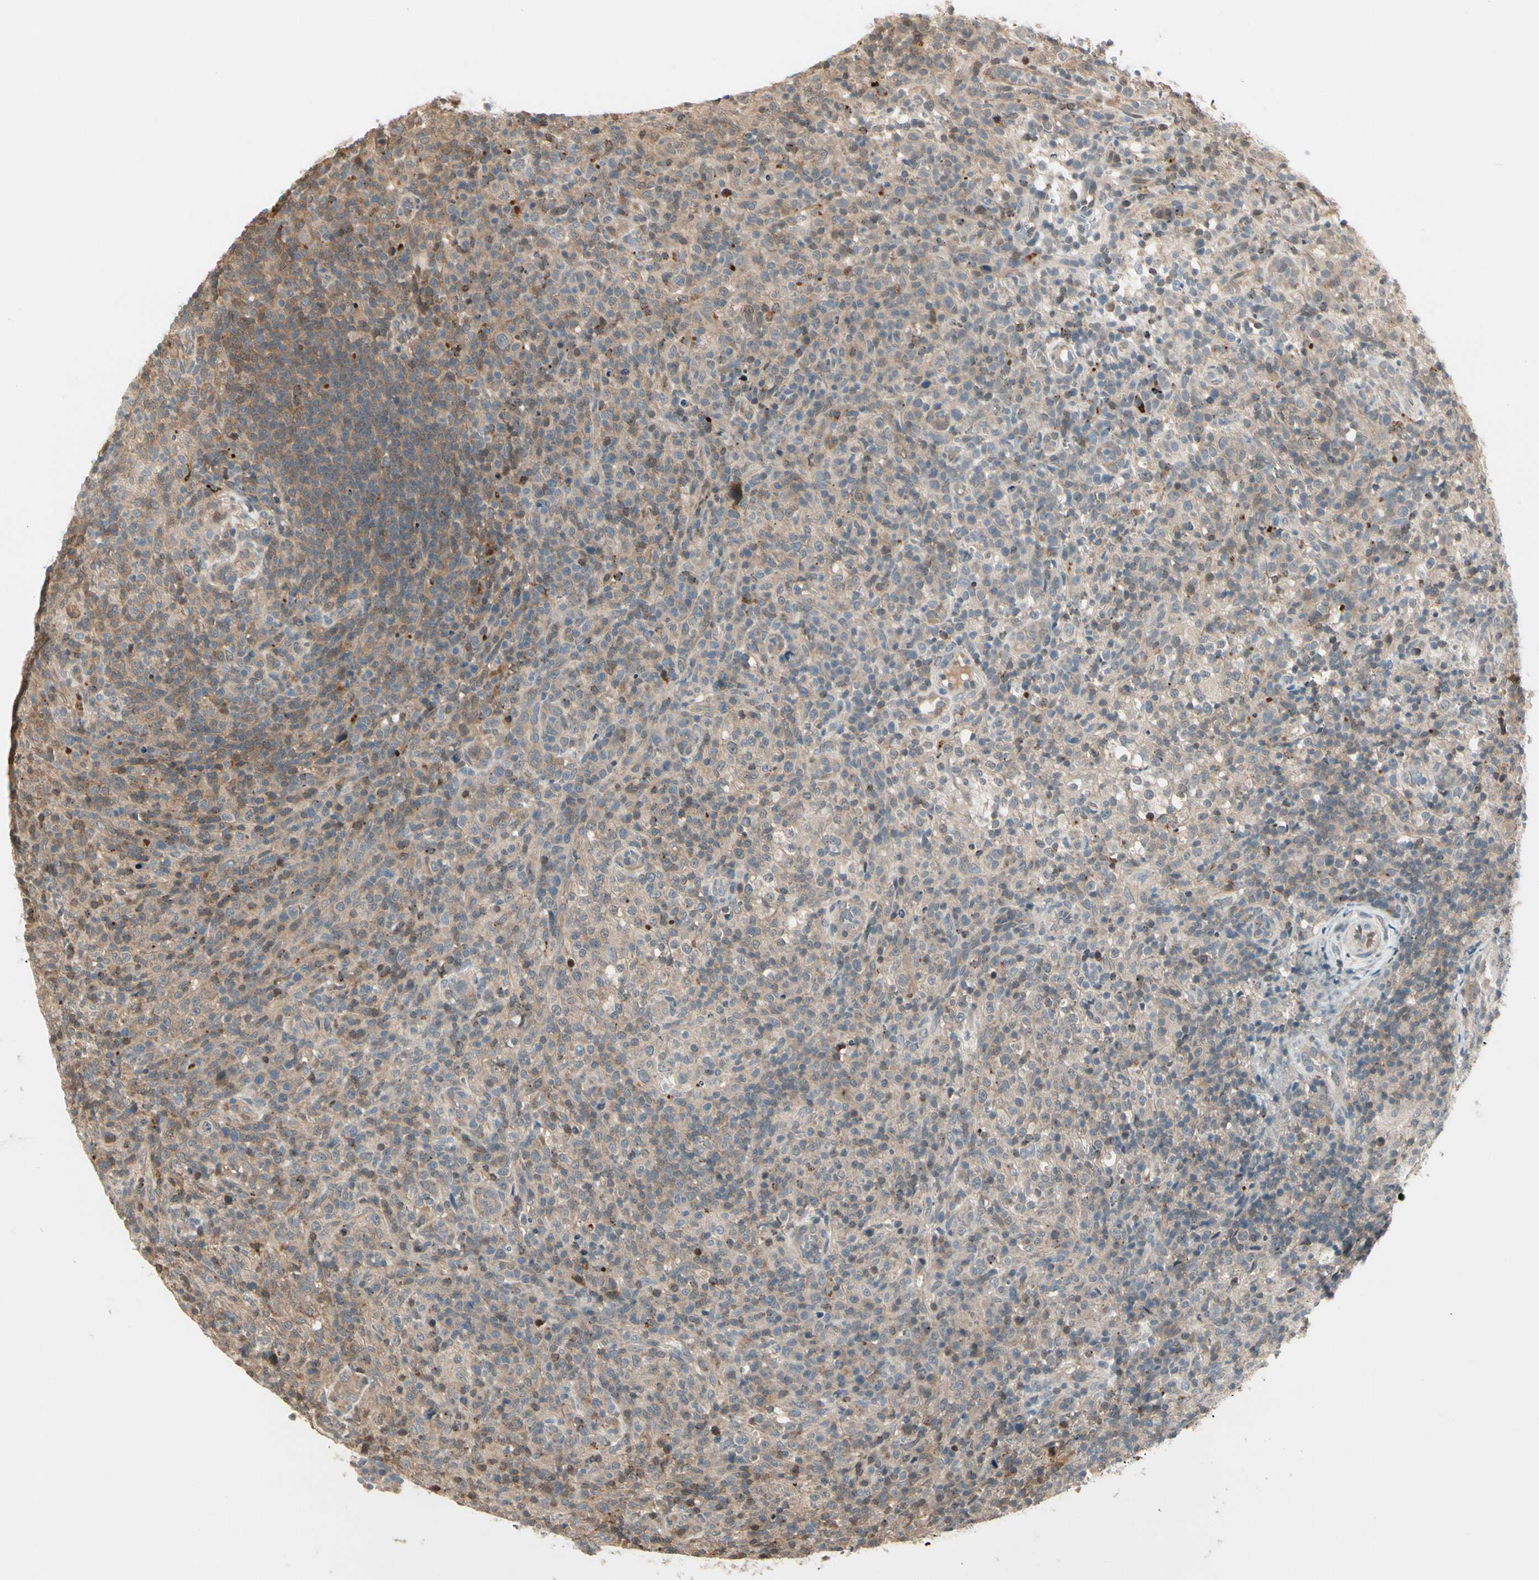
{"staining": {"intensity": "moderate", "quantity": ">75%", "location": "cytoplasmic/membranous"}, "tissue": "lymphoma", "cell_type": "Tumor cells", "image_type": "cancer", "snomed": [{"axis": "morphology", "description": "Malignant lymphoma, non-Hodgkin's type, High grade"}, {"axis": "topography", "description": "Lymph node"}], "caption": "Immunohistochemical staining of human lymphoma demonstrates moderate cytoplasmic/membranous protein positivity in about >75% of tumor cells.", "gene": "EVC", "patient": {"sex": "female", "age": 76}}